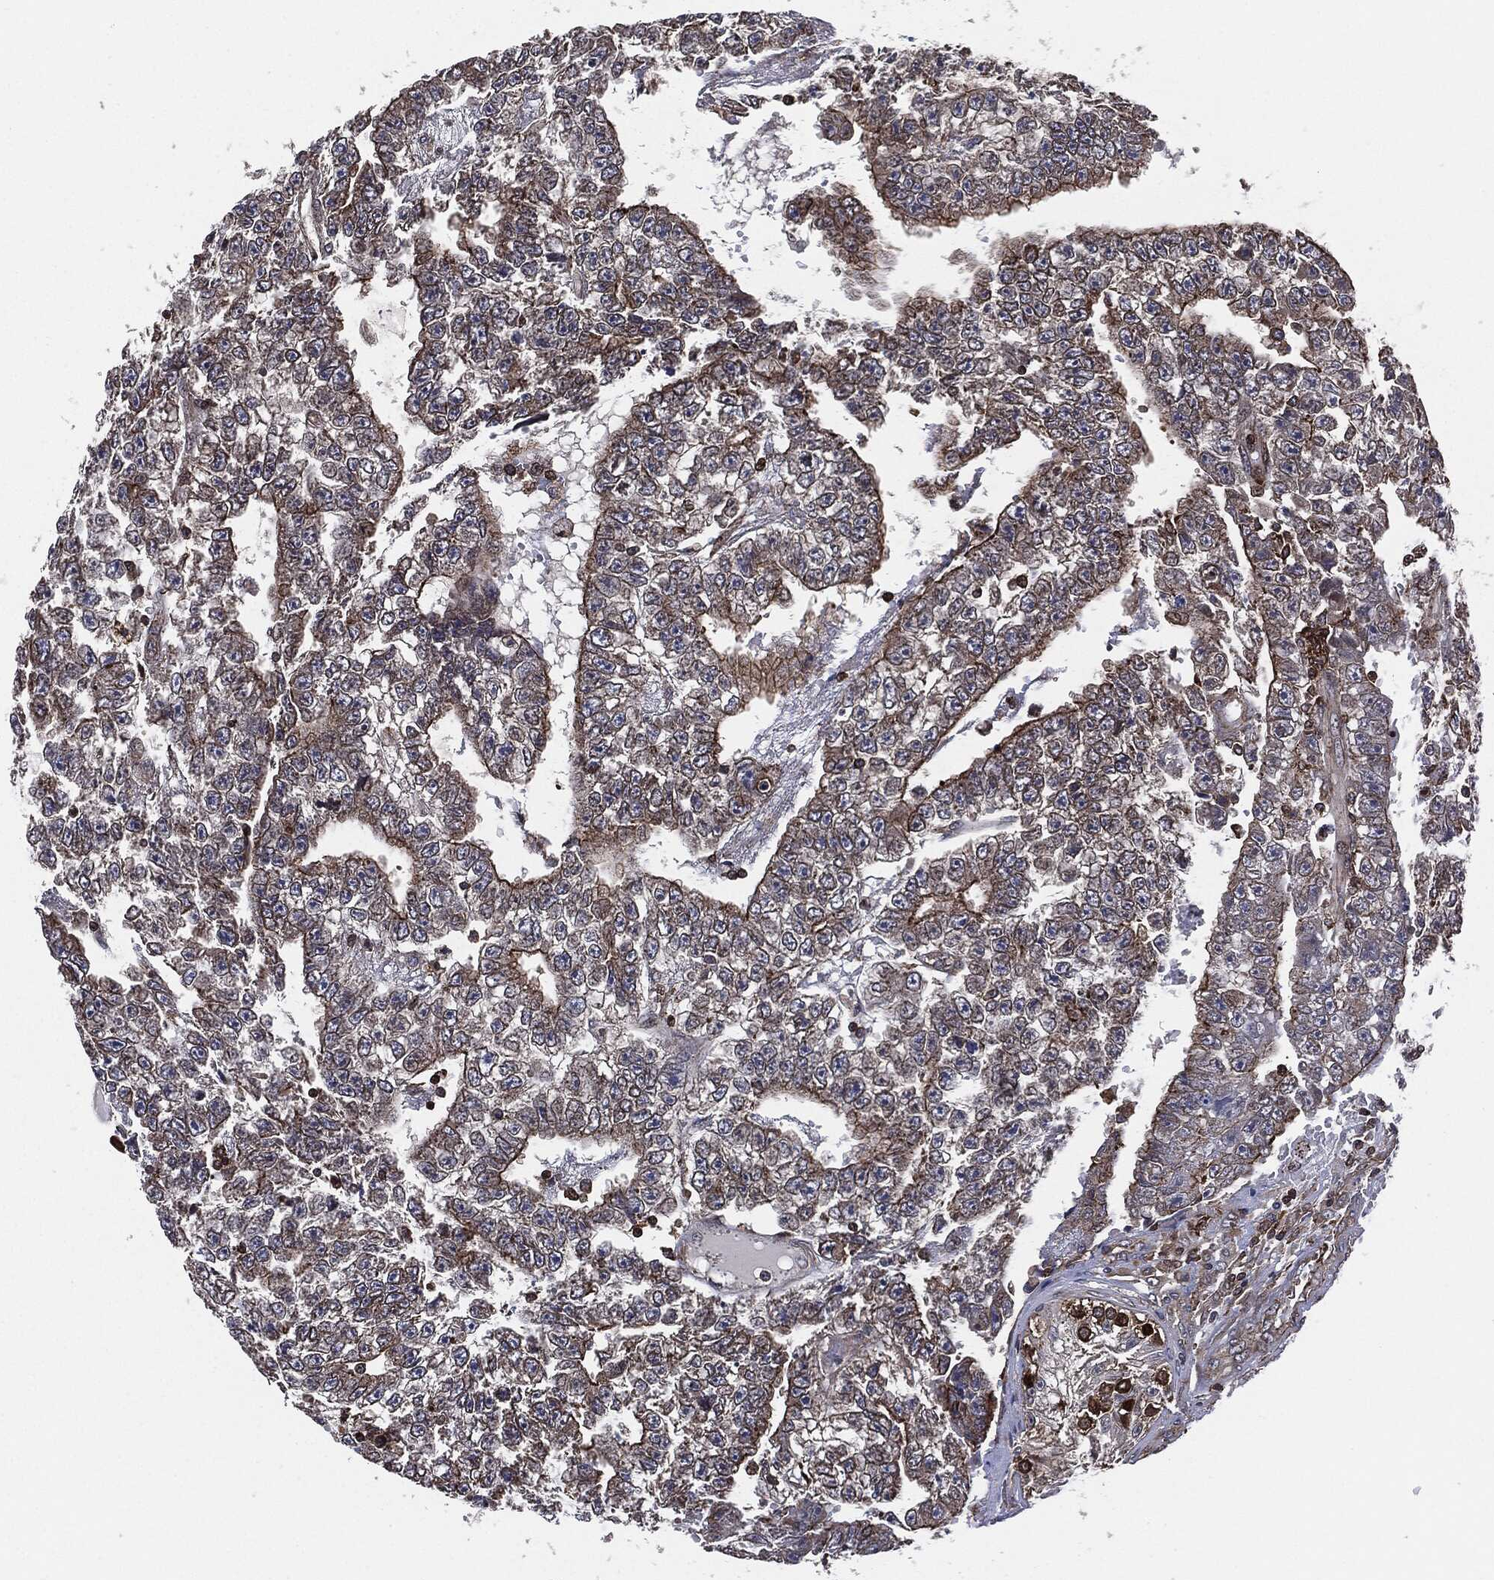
{"staining": {"intensity": "moderate", "quantity": "<25%", "location": "cytoplasmic/membranous"}, "tissue": "testis cancer", "cell_type": "Tumor cells", "image_type": "cancer", "snomed": [{"axis": "morphology", "description": "Carcinoma, Embryonal, NOS"}, {"axis": "topography", "description": "Testis"}], "caption": "Testis cancer (embryonal carcinoma) stained with a protein marker shows moderate staining in tumor cells.", "gene": "UBR1", "patient": {"sex": "male", "age": 25}}